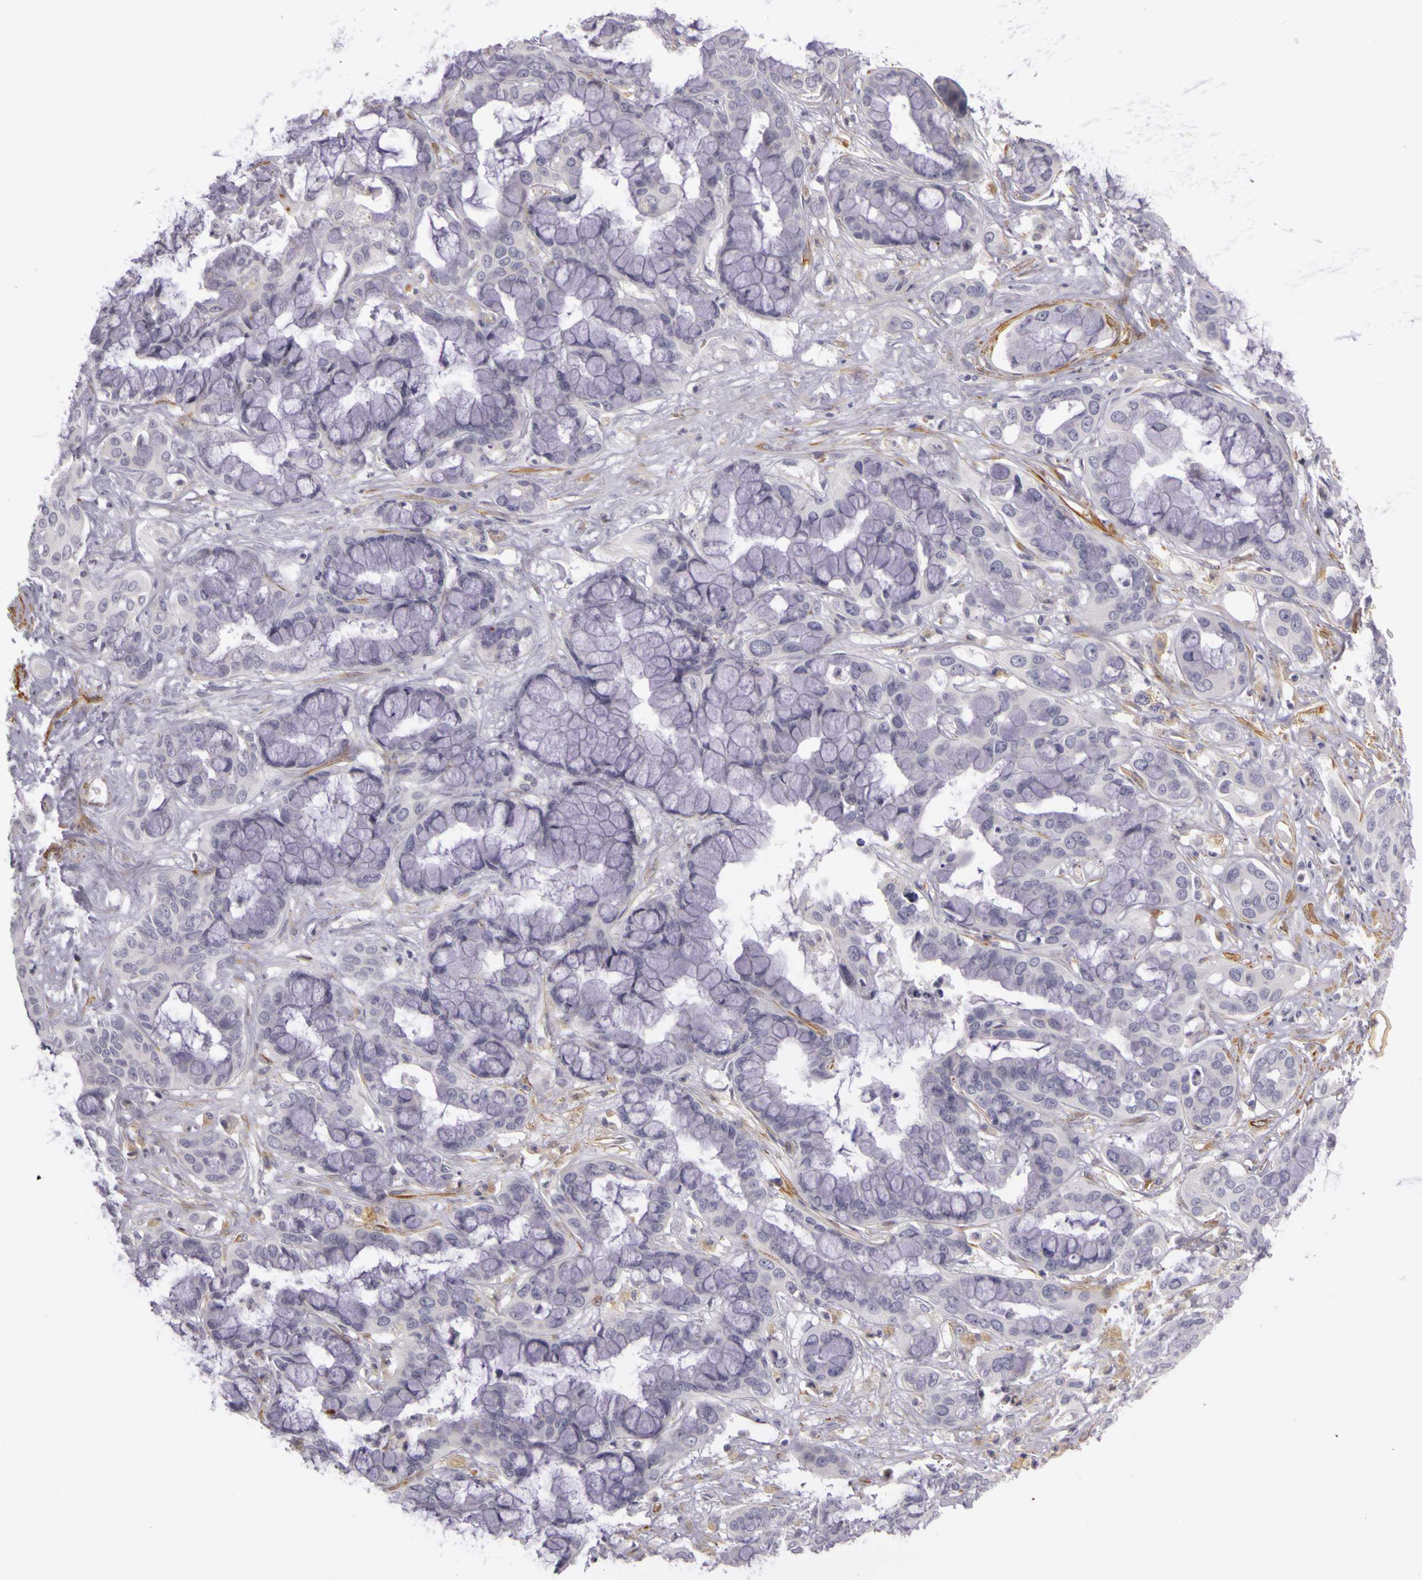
{"staining": {"intensity": "negative", "quantity": "none", "location": "none"}, "tissue": "liver cancer", "cell_type": "Tumor cells", "image_type": "cancer", "snomed": [{"axis": "morphology", "description": "Cholangiocarcinoma"}, {"axis": "topography", "description": "Liver"}], "caption": "IHC of liver cancer (cholangiocarcinoma) exhibits no staining in tumor cells.", "gene": "CNTN2", "patient": {"sex": "female", "age": 65}}